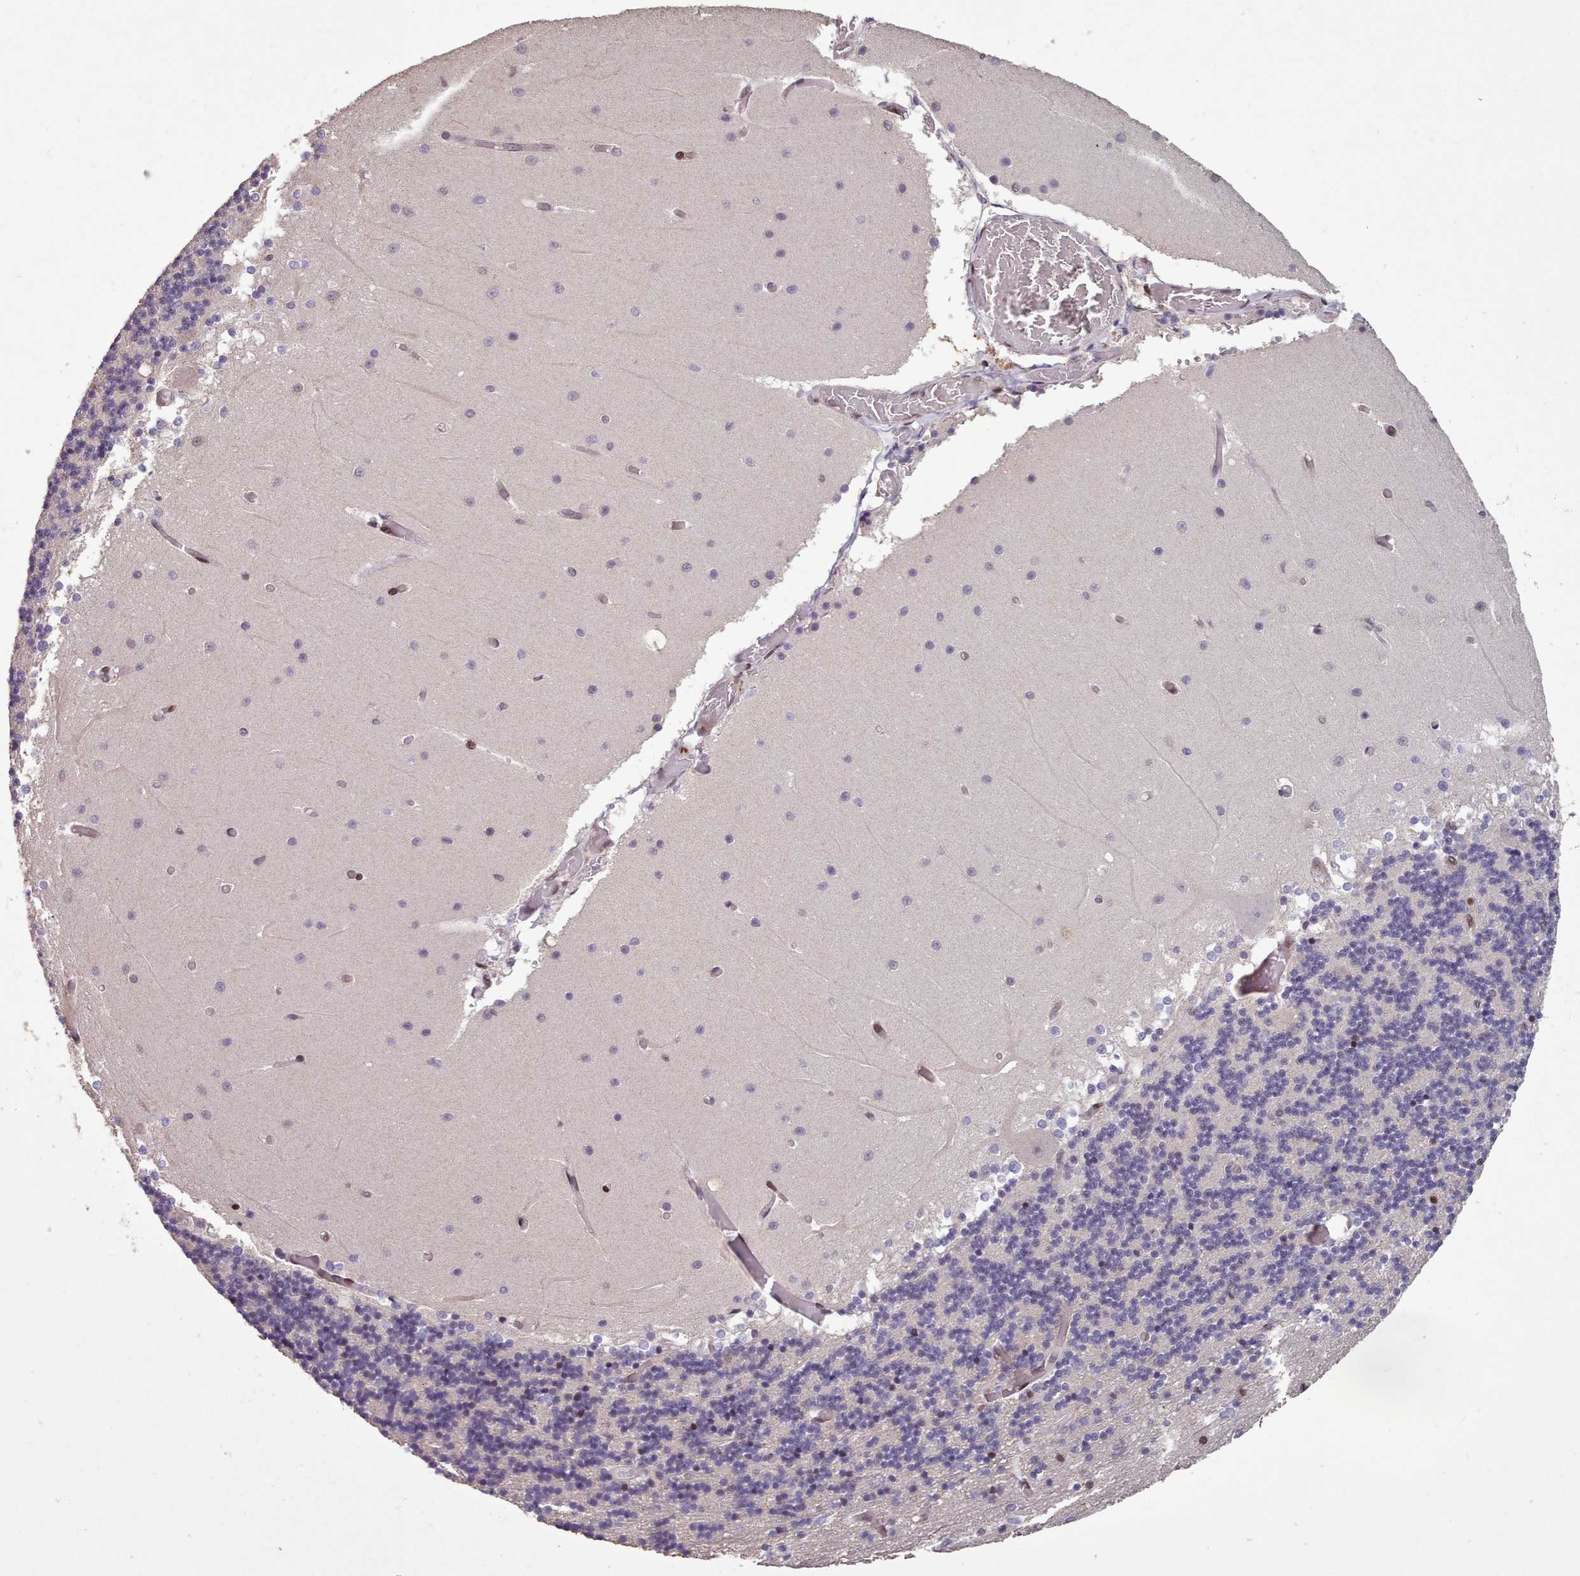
{"staining": {"intensity": "negative", "quantity": "none", "location": "none"}, "tissue": "cerebellum", "cell_type": "Cells in granular layer", "image_type": "normal", "snomed": [{"axis": "morphology", "description": "Normal tissue, NOS"}, {"axis": "topography", "description": "Cerebellum"}], "caption": "Cerebellum stained for a protein using immunohistochemistry (IHC) displays no expression cells in granular layer.", "gene": "ENSA", "patient": {"sex": "female", "age": 28}}